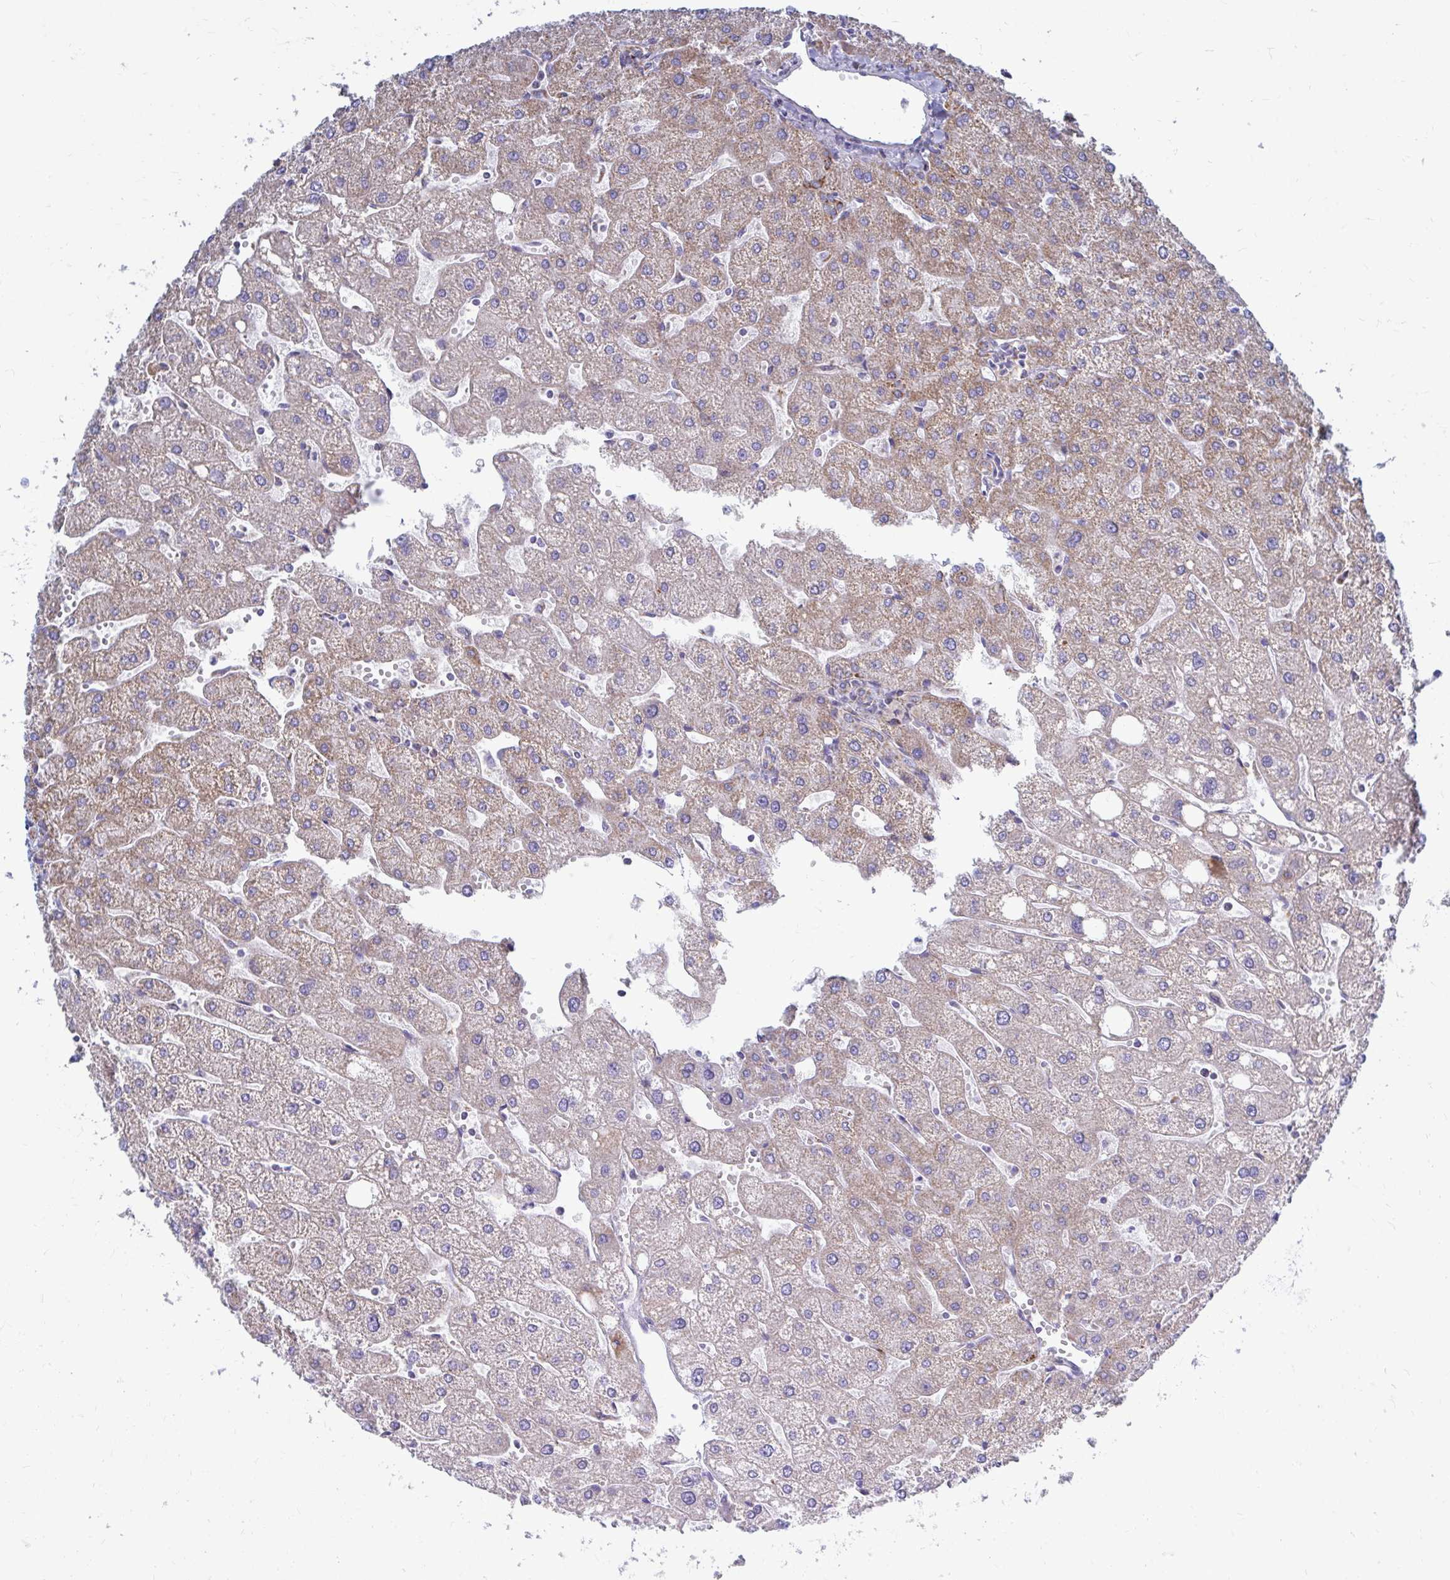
{"staining": {"intensity": "negative", "quantity": "none", "location": "none"}, "tissue": "liver", "cell_type": "Cholangiocytes", "image_type": "normal", "snomed": [{"axis": "morphology", "description": "Normal tissue, NOS"}, {"axis": "topography", "description": "Liver"}], "caption": "Immunohistochemistry image of benign liver: human liver stained with DAB exhibits no significant protein positivity in cholangiocytes.", "gene": "OR10R2", "patient": {"sex": "male", "age": 67}}